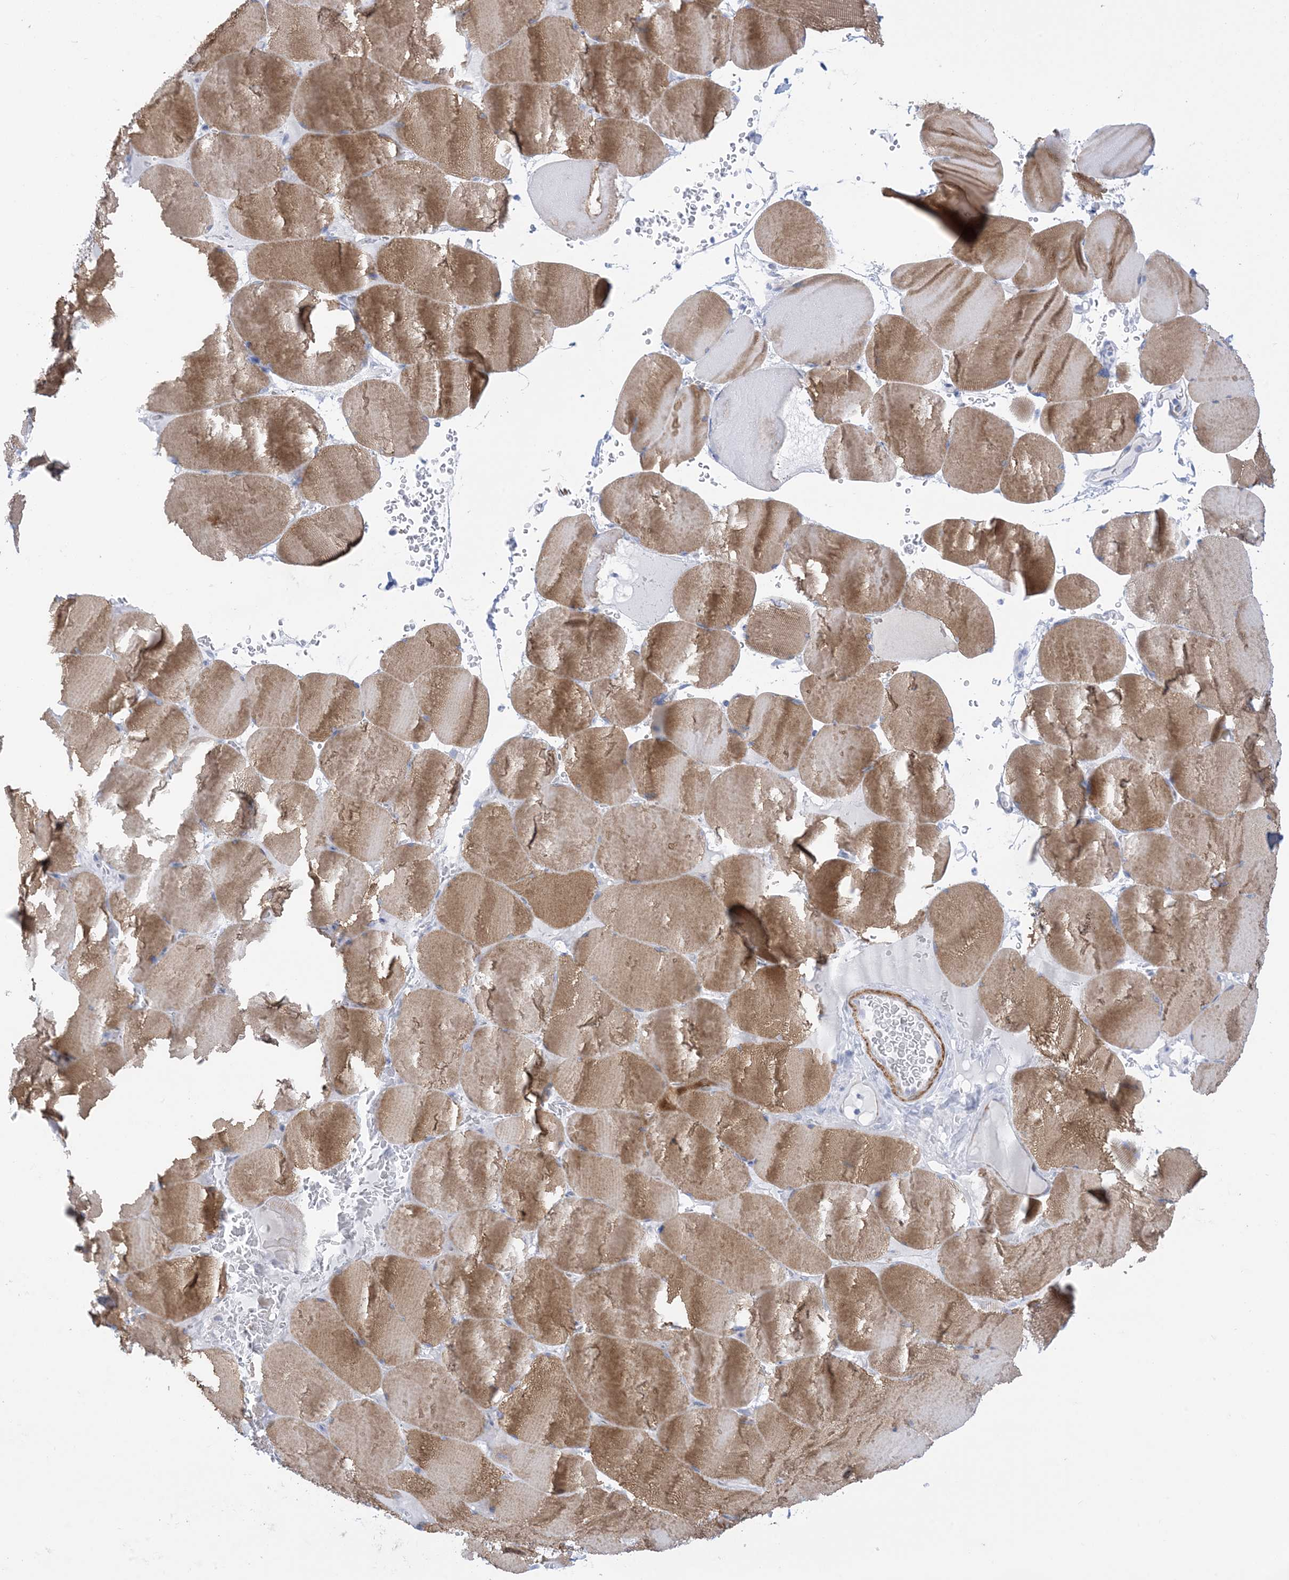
{"staining": {"intensity": "moderate", "quantity": ">75%", "location": "cytoplasmic/membranous"}, "tissue": "skeletal muscle", "cell_type": "Myocytes", "image_type": "normal", "snomed": [{"axis": "morphology", "description": "Normal tissue, NOS"}, {"axis": "topography", "description": "Skeletal muscle"}, {"axis": "topography", "description": "Head-Neck"}], "caption": "Brown immunohistochemical staining in benign human skeletal muscle exhibits moderate cytoplasmic/membranous expression in about >75% of myocytes. The staining was performed using DAB, with brown indicating positive protein expression. Nuclei are stained blue with hematoxylin.", "gene": "MARS2", "patient": {"sex": "male", "age": 66}}